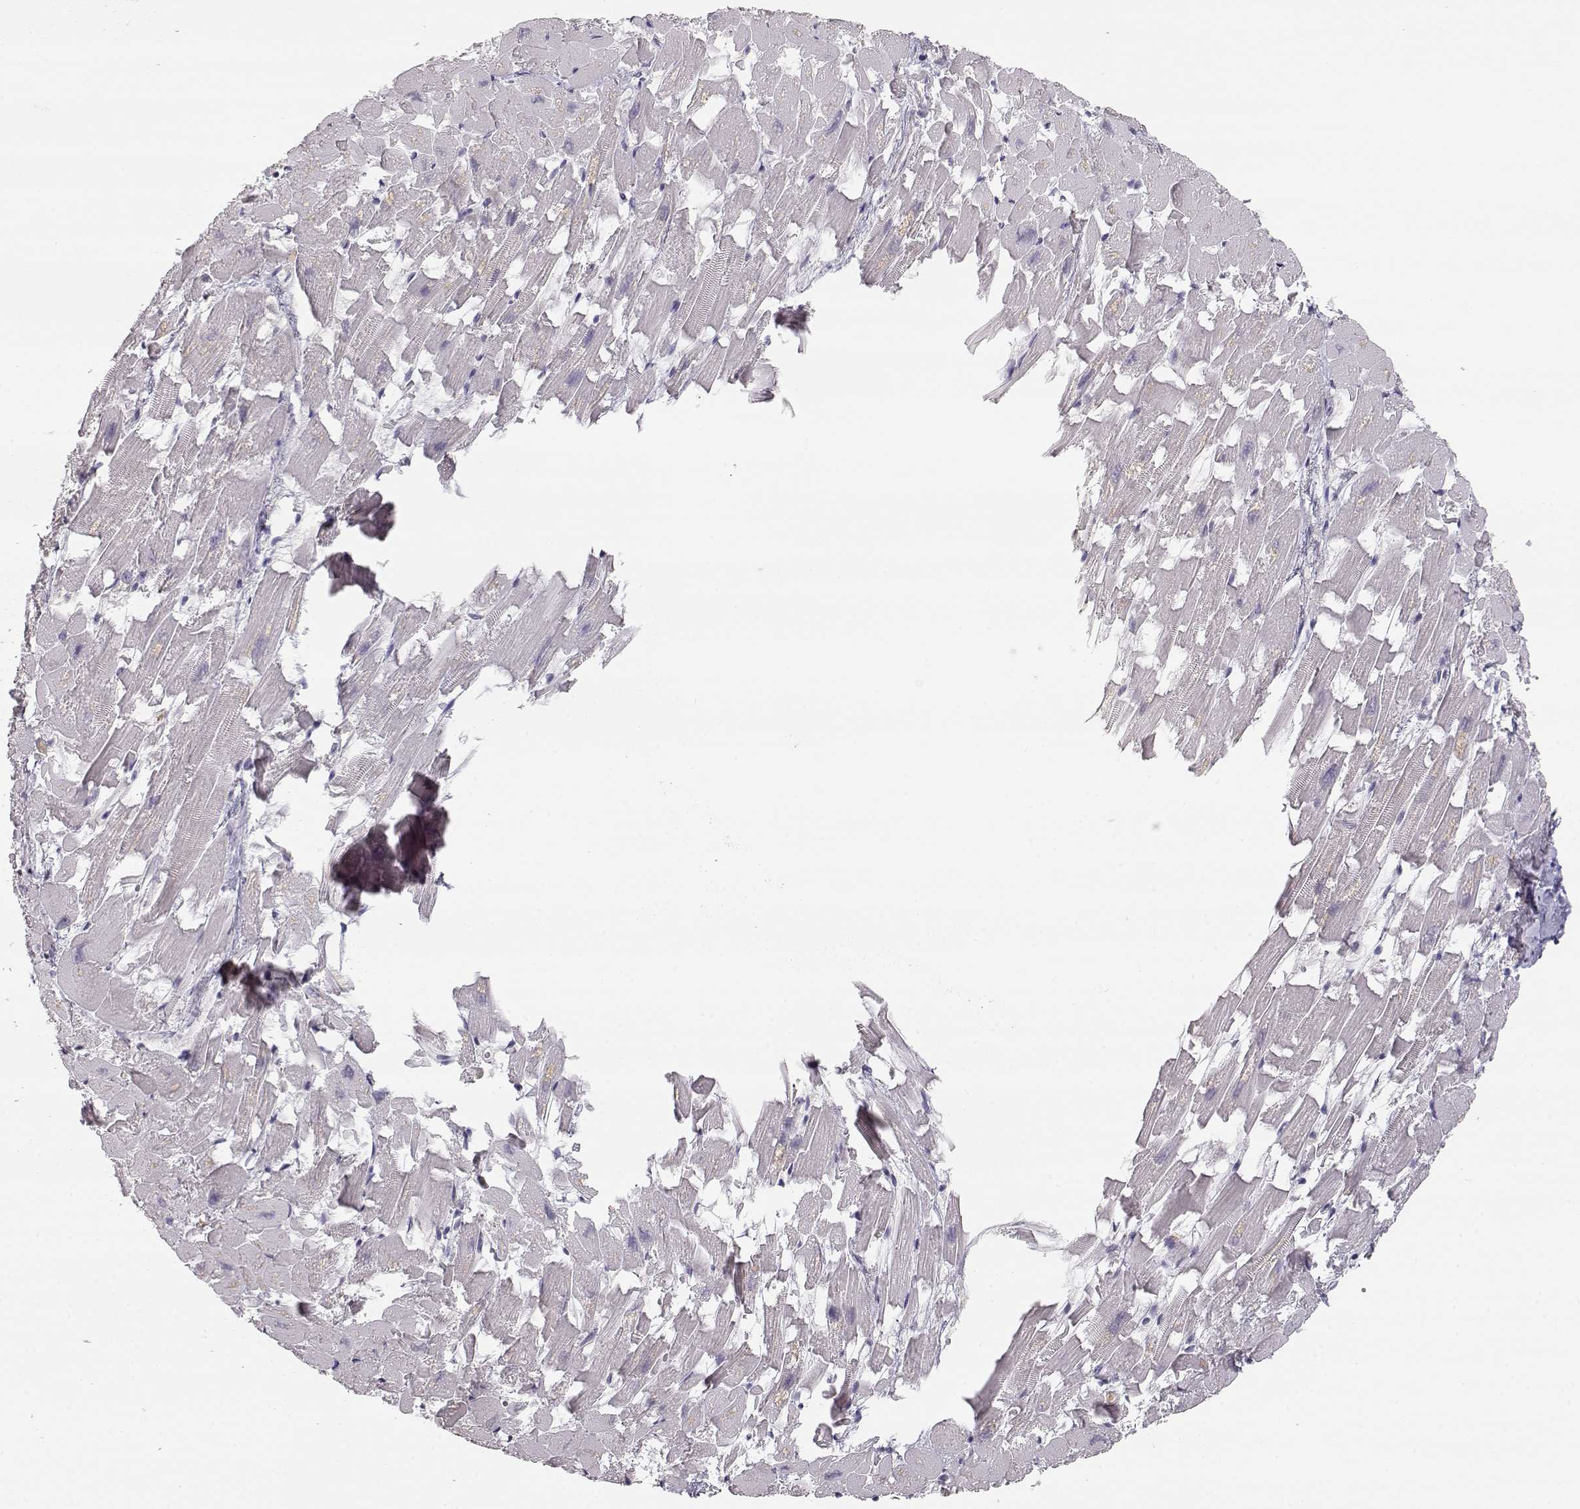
{"staining": {"intensity": "negative", "quantity": "none", "location": "none"}, "tissue": "heart muscle", "cell_type": "Cardiomyocytes", "image_type": "normal", "snomed": [{"axis": "morphology", "description": "Normal tissue, NOS"}, {"axis": "topography", "description": "Heart"}], "caption": "DAB immunohistochemical staining of benign heart muscle shows no significant positivity in cardiomyocytes.", "gene": "TKTL1", "patient": {"sex": "female", "age": 64}}